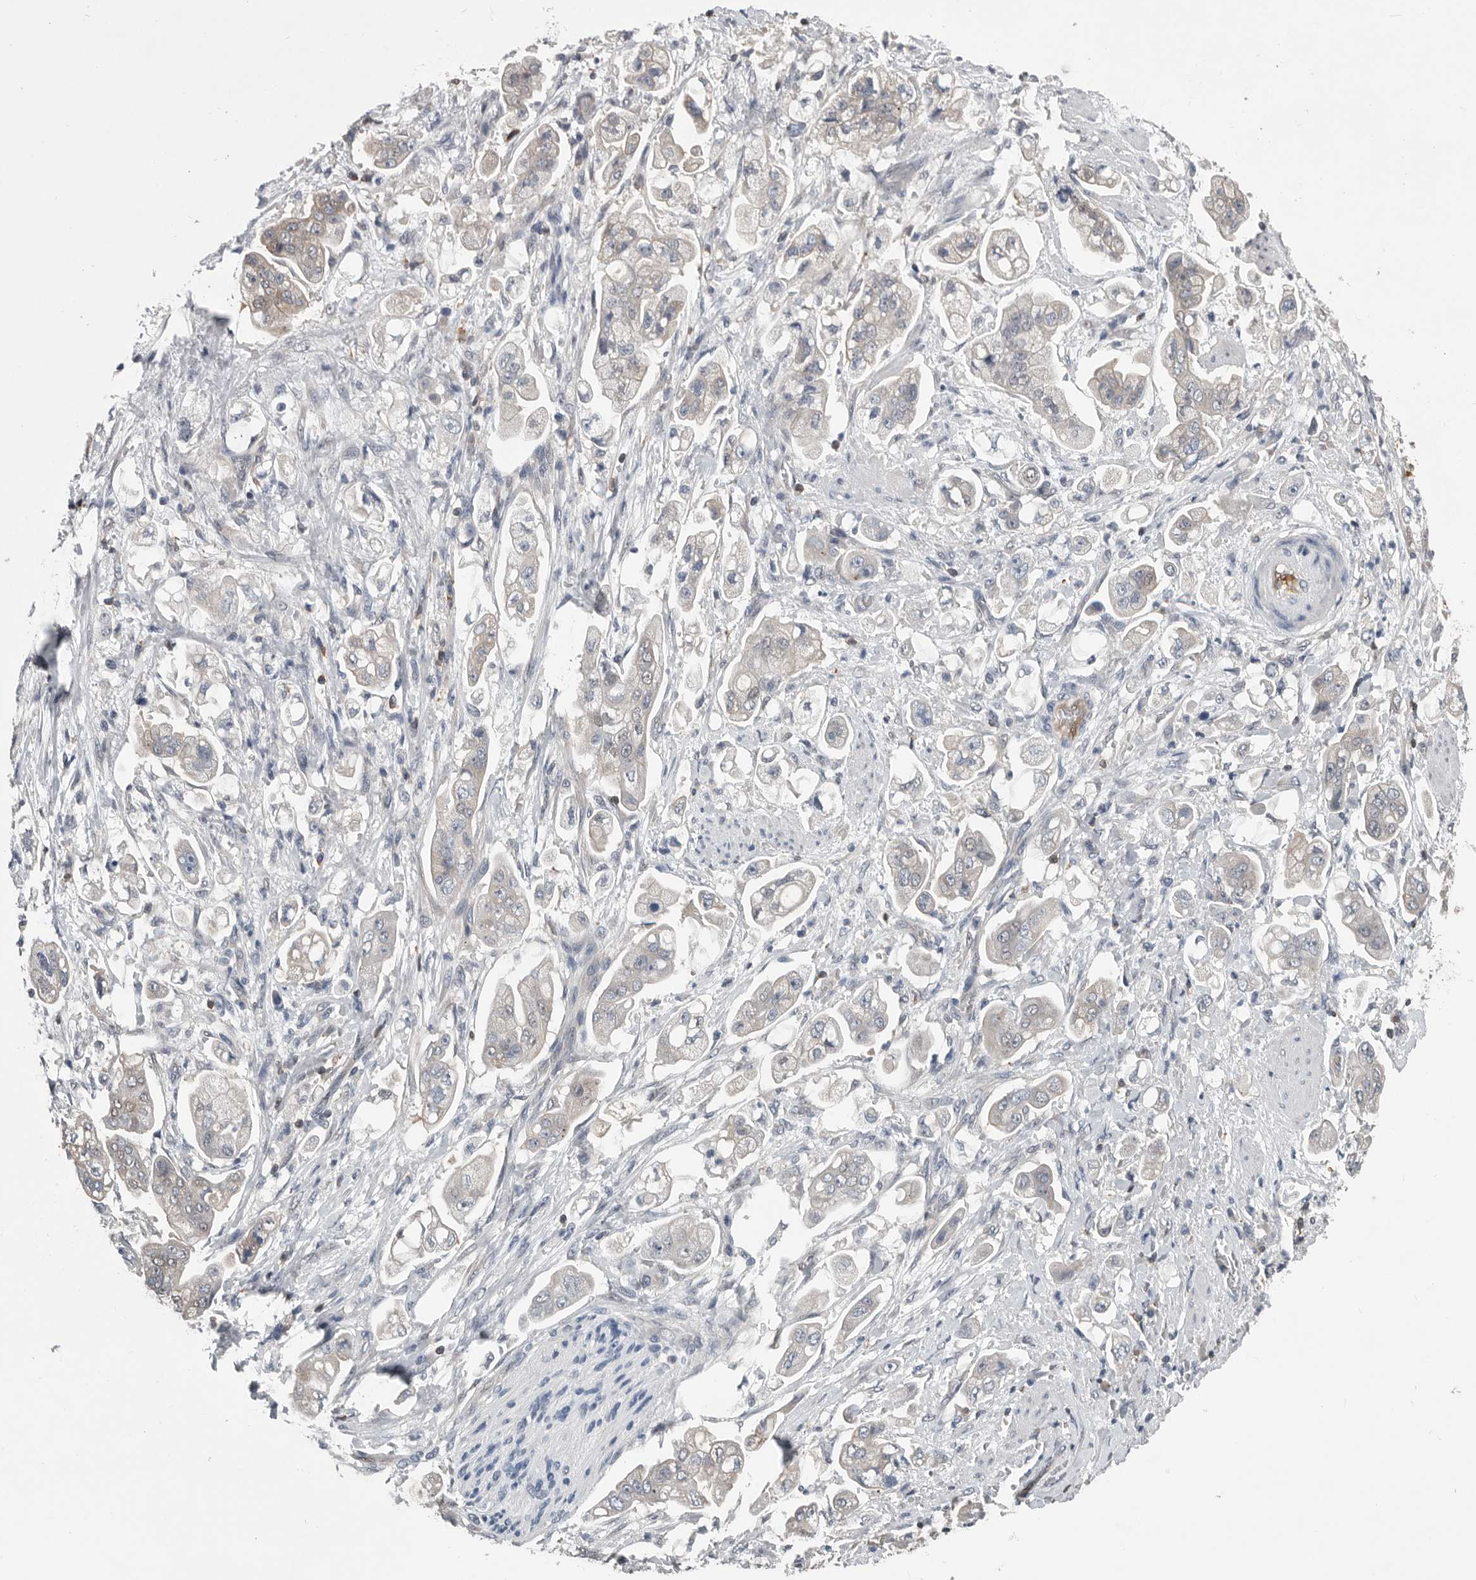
{"staining": {"intensity": "negative", "quantity": "none", "location": "none"}, "tissue": "stomach cancer", "cell_type": "Tumor cells", "image_type": "cancer", "snomed": [{"axis": "morphology", "description": "Adenocarcinoma, NOS"}, {"axis": "topography", "description": "Stomach"}], "caption": "Tumor cells are negative for brown protein staining in stomach adenocarcinoma. The staining was performed using DAB to visualize the protein expression in brown, while the nuclei were stained in blue with hematoxylin (Magnification: 20x).", "gene": "PDCD4", "patient": {"sex": "male", "age": 62}}